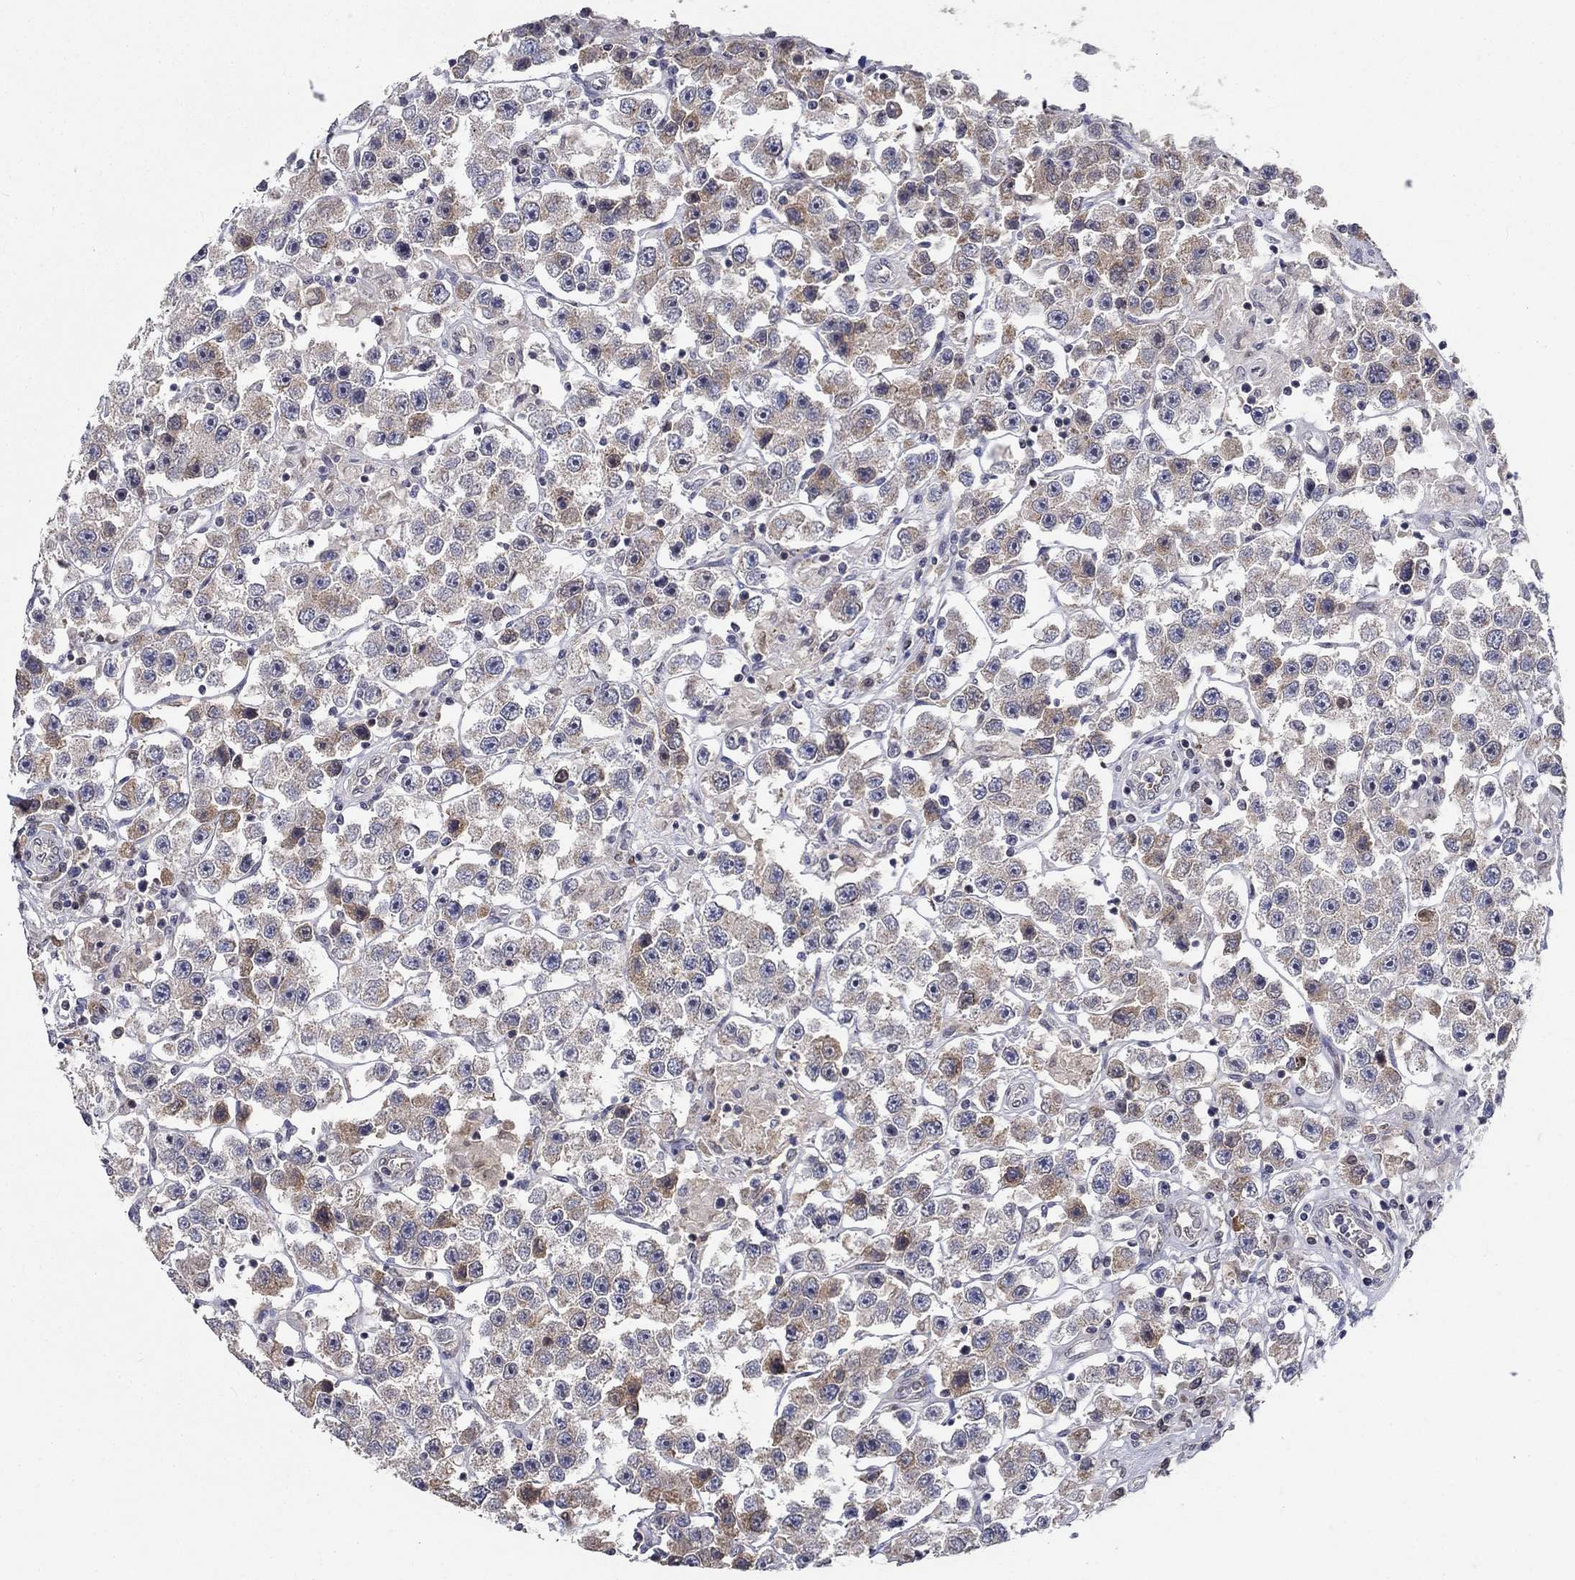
{"staining": {"intensity": "weak", "quantity": "25%-75%", "location": "cytoplasmic/membranous"}, "tissue": "testis cancer", "cell_type": "Tumor cells", "image_type": "cancer", "snomed": [{"axis": "morphology", "description": "Seminoma, NOS"}, {"axis": "topography", "description": "Testis"}], "caption": "Human testis cancer (seminoma) stained for a protein (brown) shows weak cytoplasmic/membranous positive positivity in about 25%-75% of tumor cells.", "gene": "CETN3", "patient": {"sex": "male", "age": 45}}